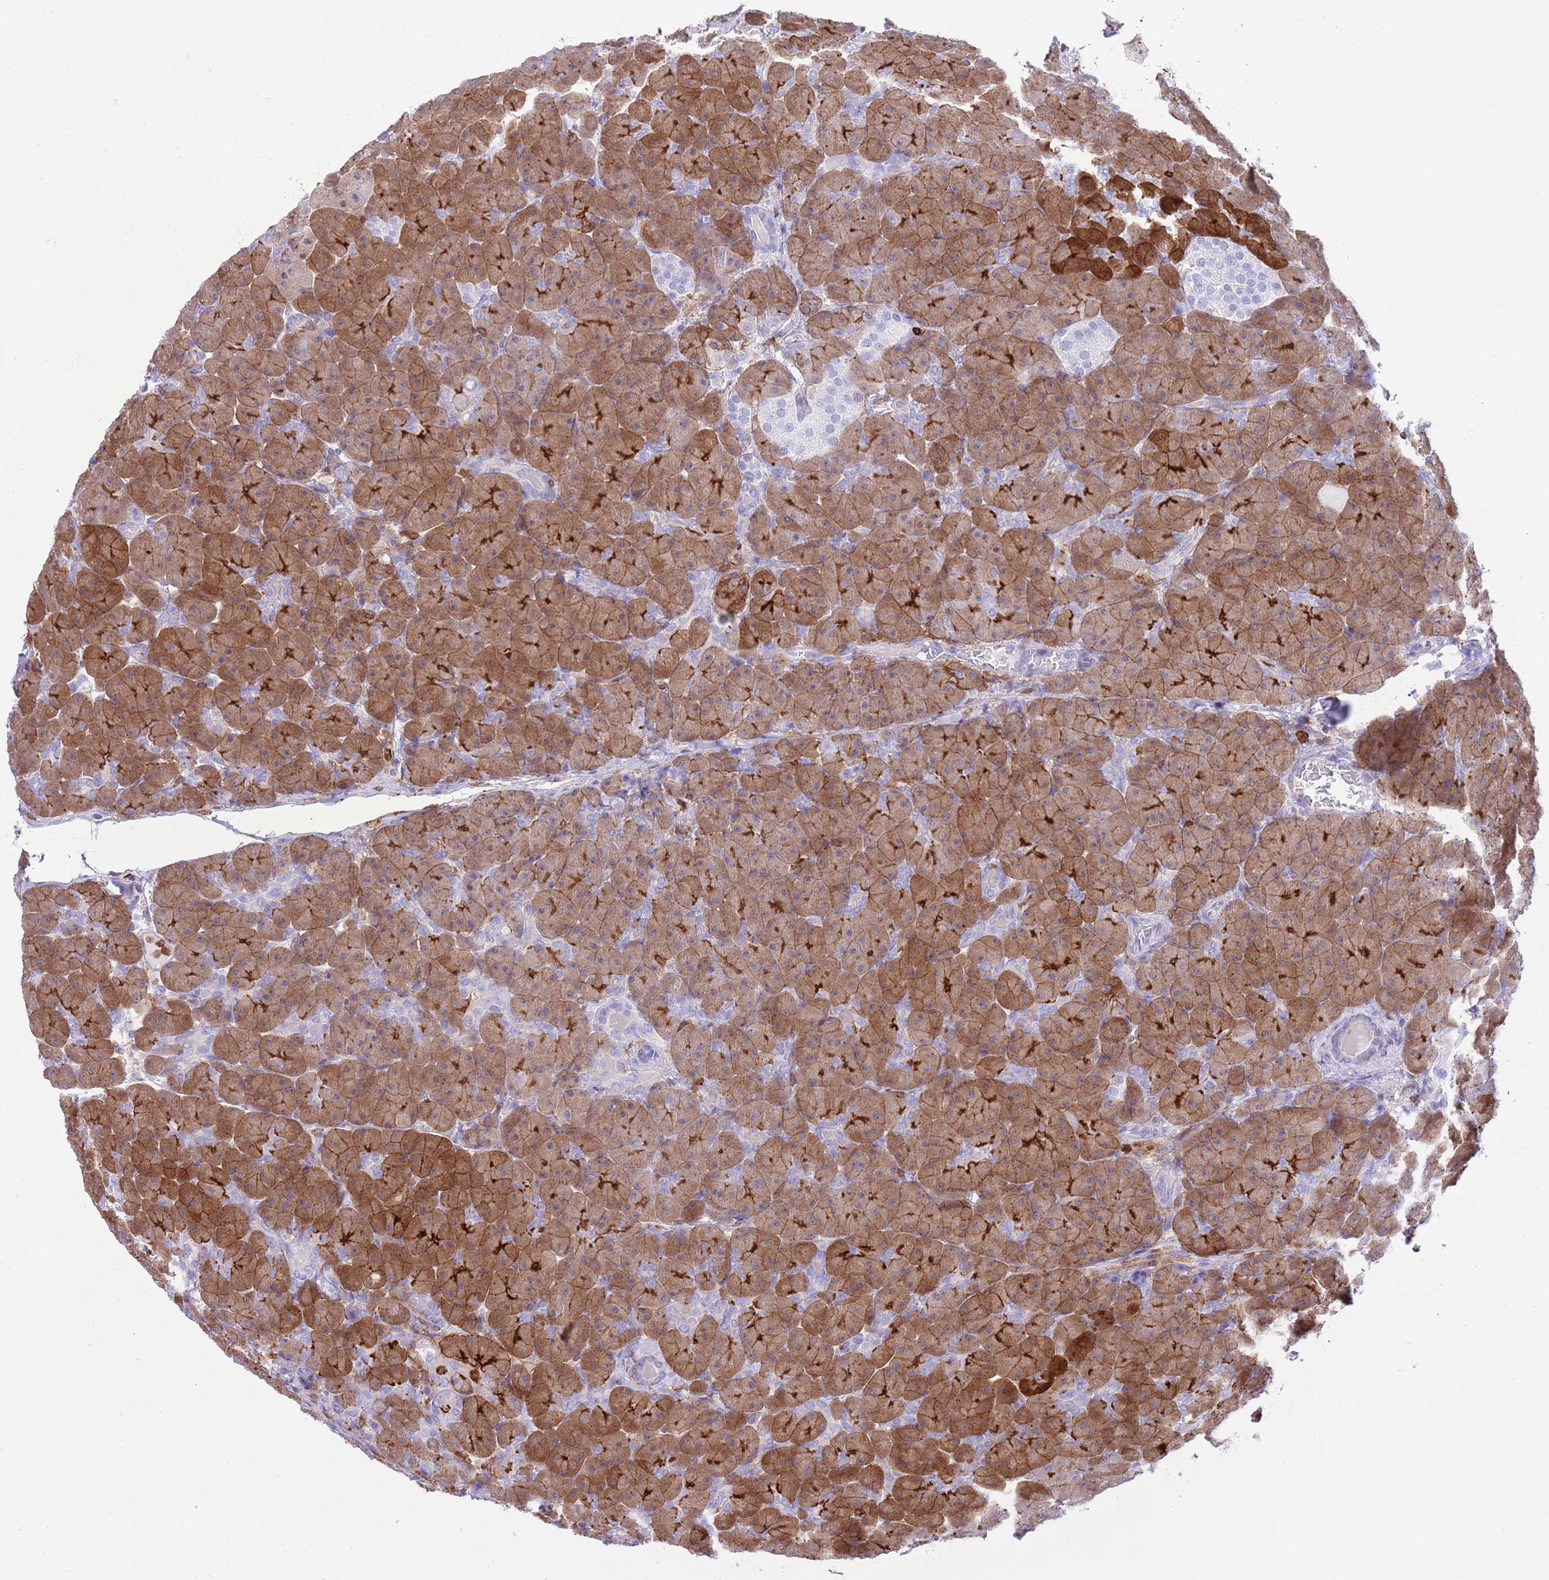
{"staining": {"intensity": "moderate", "quantity": ">75%", "location": "cytoplasmic/membranous"}, "tissue": "pancreas", "cell_type": "Exocrine glandular cells", "image_type": "normal", "snomed": [{"axis": "morphology", "description": "Normal tissue, NOS"}, {"axis": "topography", "description": "Pancreas"}], "caption": "High-magnification brightfield microscopy of benign pancreas stained with DAB (brown) and counterstained with hematoxylin (blue). exocrine glandular cells exhibit moderate cytoplasmic/membranous staining is present in approximately>75% of cells.", "gene": "EFHD2", "patient": {"sex": "male", "age": 66}}